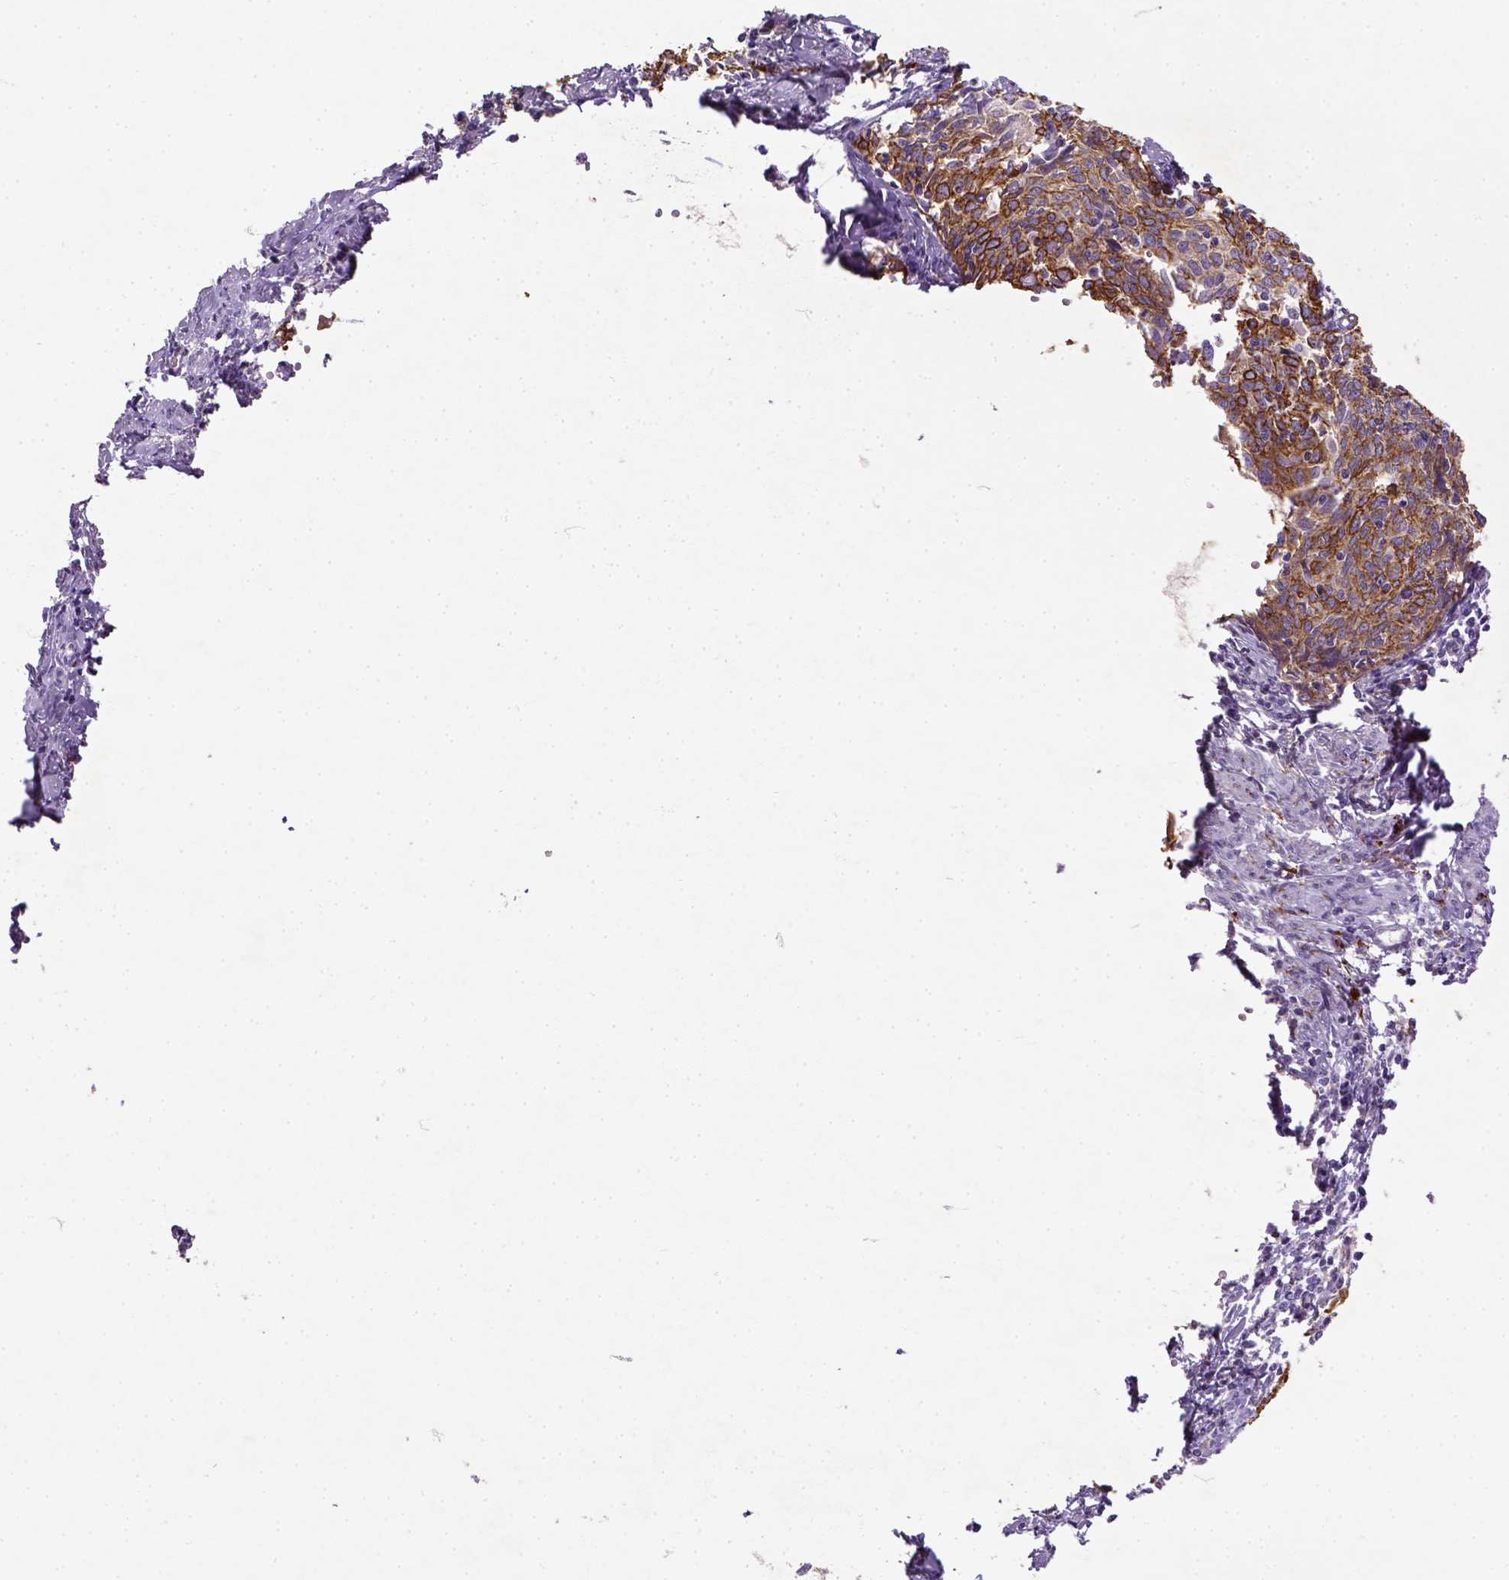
{"staining": {"intensity": "strong", "quantity": ">75%", "location": "cytoplasmic/membranous"}, "tissue": "cervical cancer", "cell_type": "Tumor cells", "image_type": "cancer", "snomed": [{"axis": "morphology", "description": "Squamous cell carcinoma, NOS"}, {"axis": "topography", "description": "Cervix"}], "caption": "IHC micrograph of human cervical squamous cell carcinoma stained for a protein (brown), which exhibits high levels of strong cytoplasmic/membranous staining in about >75% of tumor cells.", "gene": "NUDT2", "patient": {"sex": "female", "age": 62}}